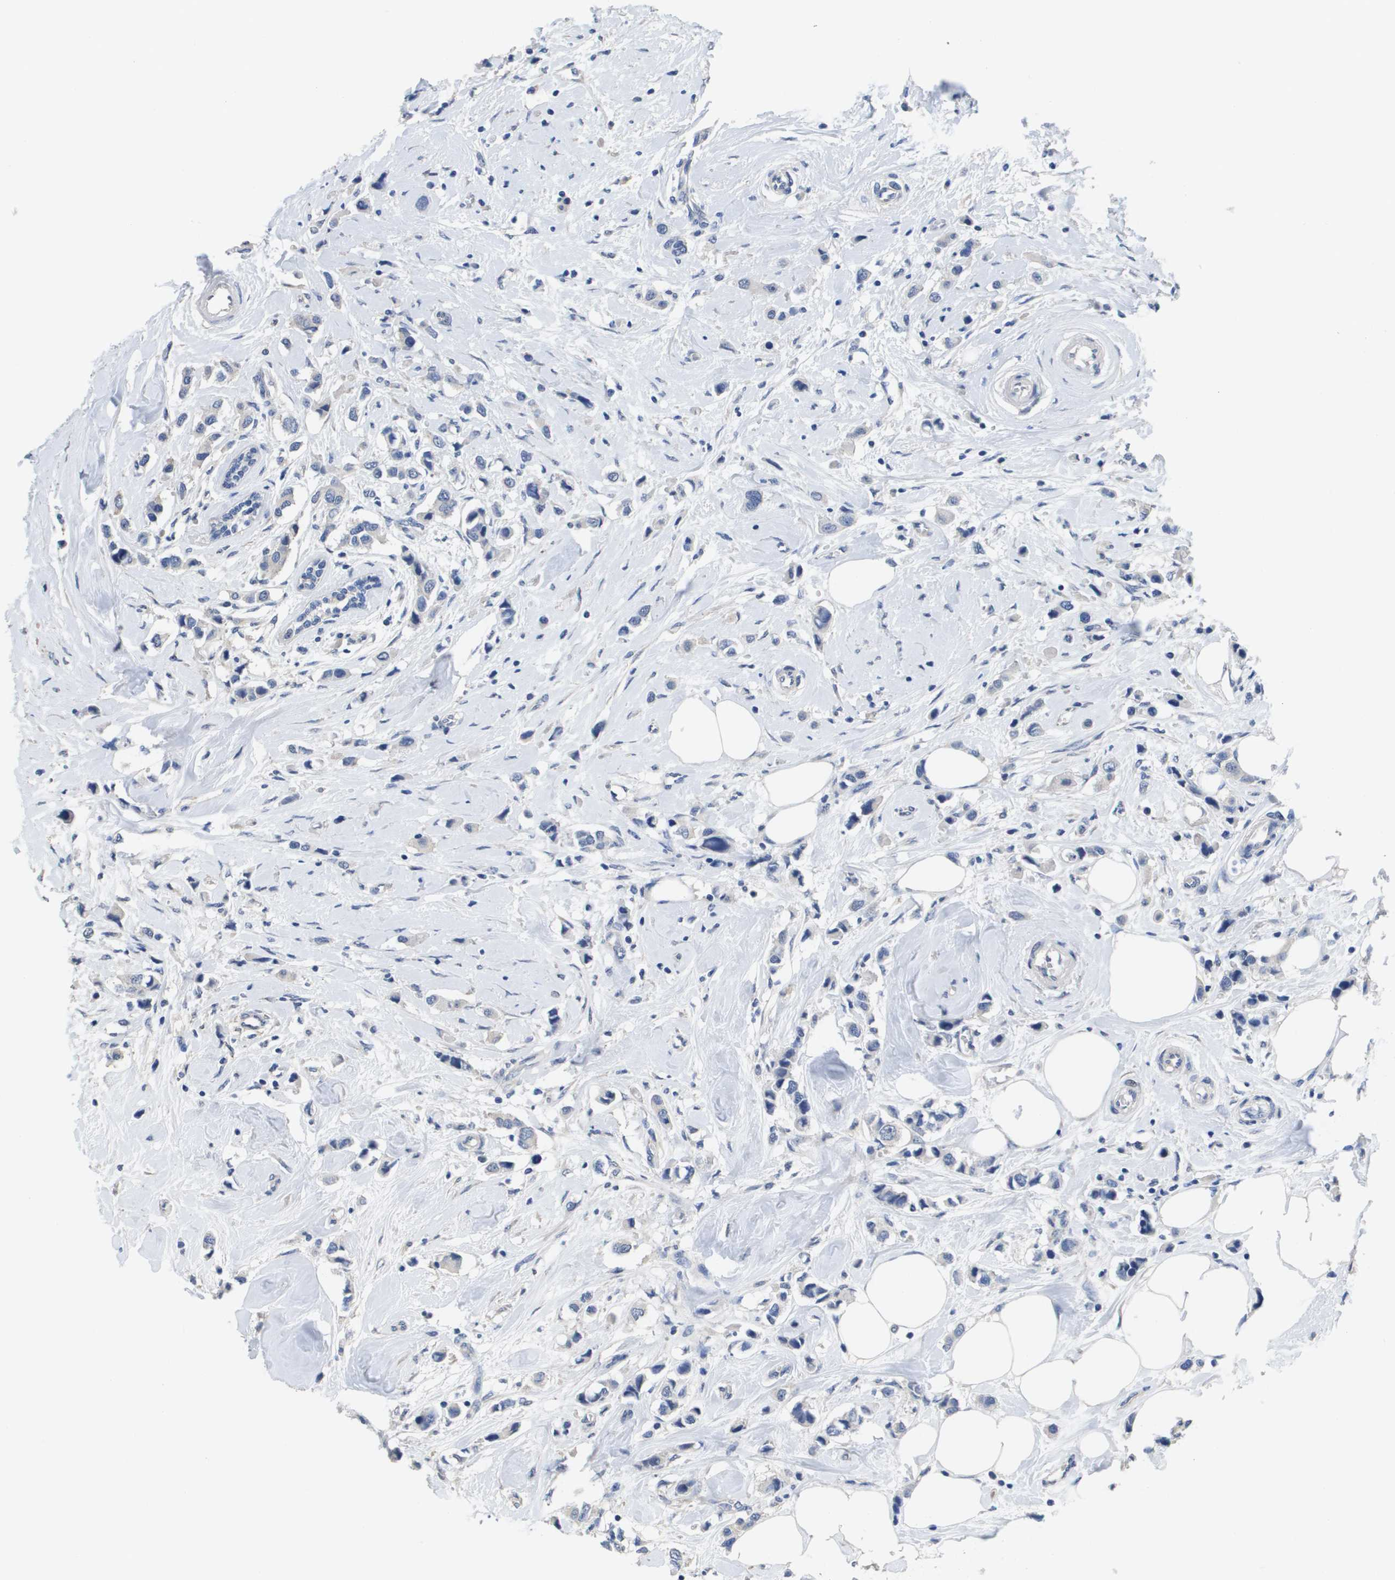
{"staining": {"intensity": "negative", "quantity": "none", "location": "none"}, "tissue": "breast cancer", "cell_type": "Tumor cells", "image_type": "cancer", "snomed": [{"axis": "morphology", "description": "Normal tissue, NOS"}, {"axis": "morphology", "description": "Duct carcinoma"}, {"axis": "topography", "description": "Breast"}], "caption": "The image reveals no staining of tumor cells in infiltrating ductal carcinoma (breast). (Immunohistochemistry, brightfield microscopy, high magnification).", "gene": "CA9", "patient": {"sex": "female", "age": 50}}